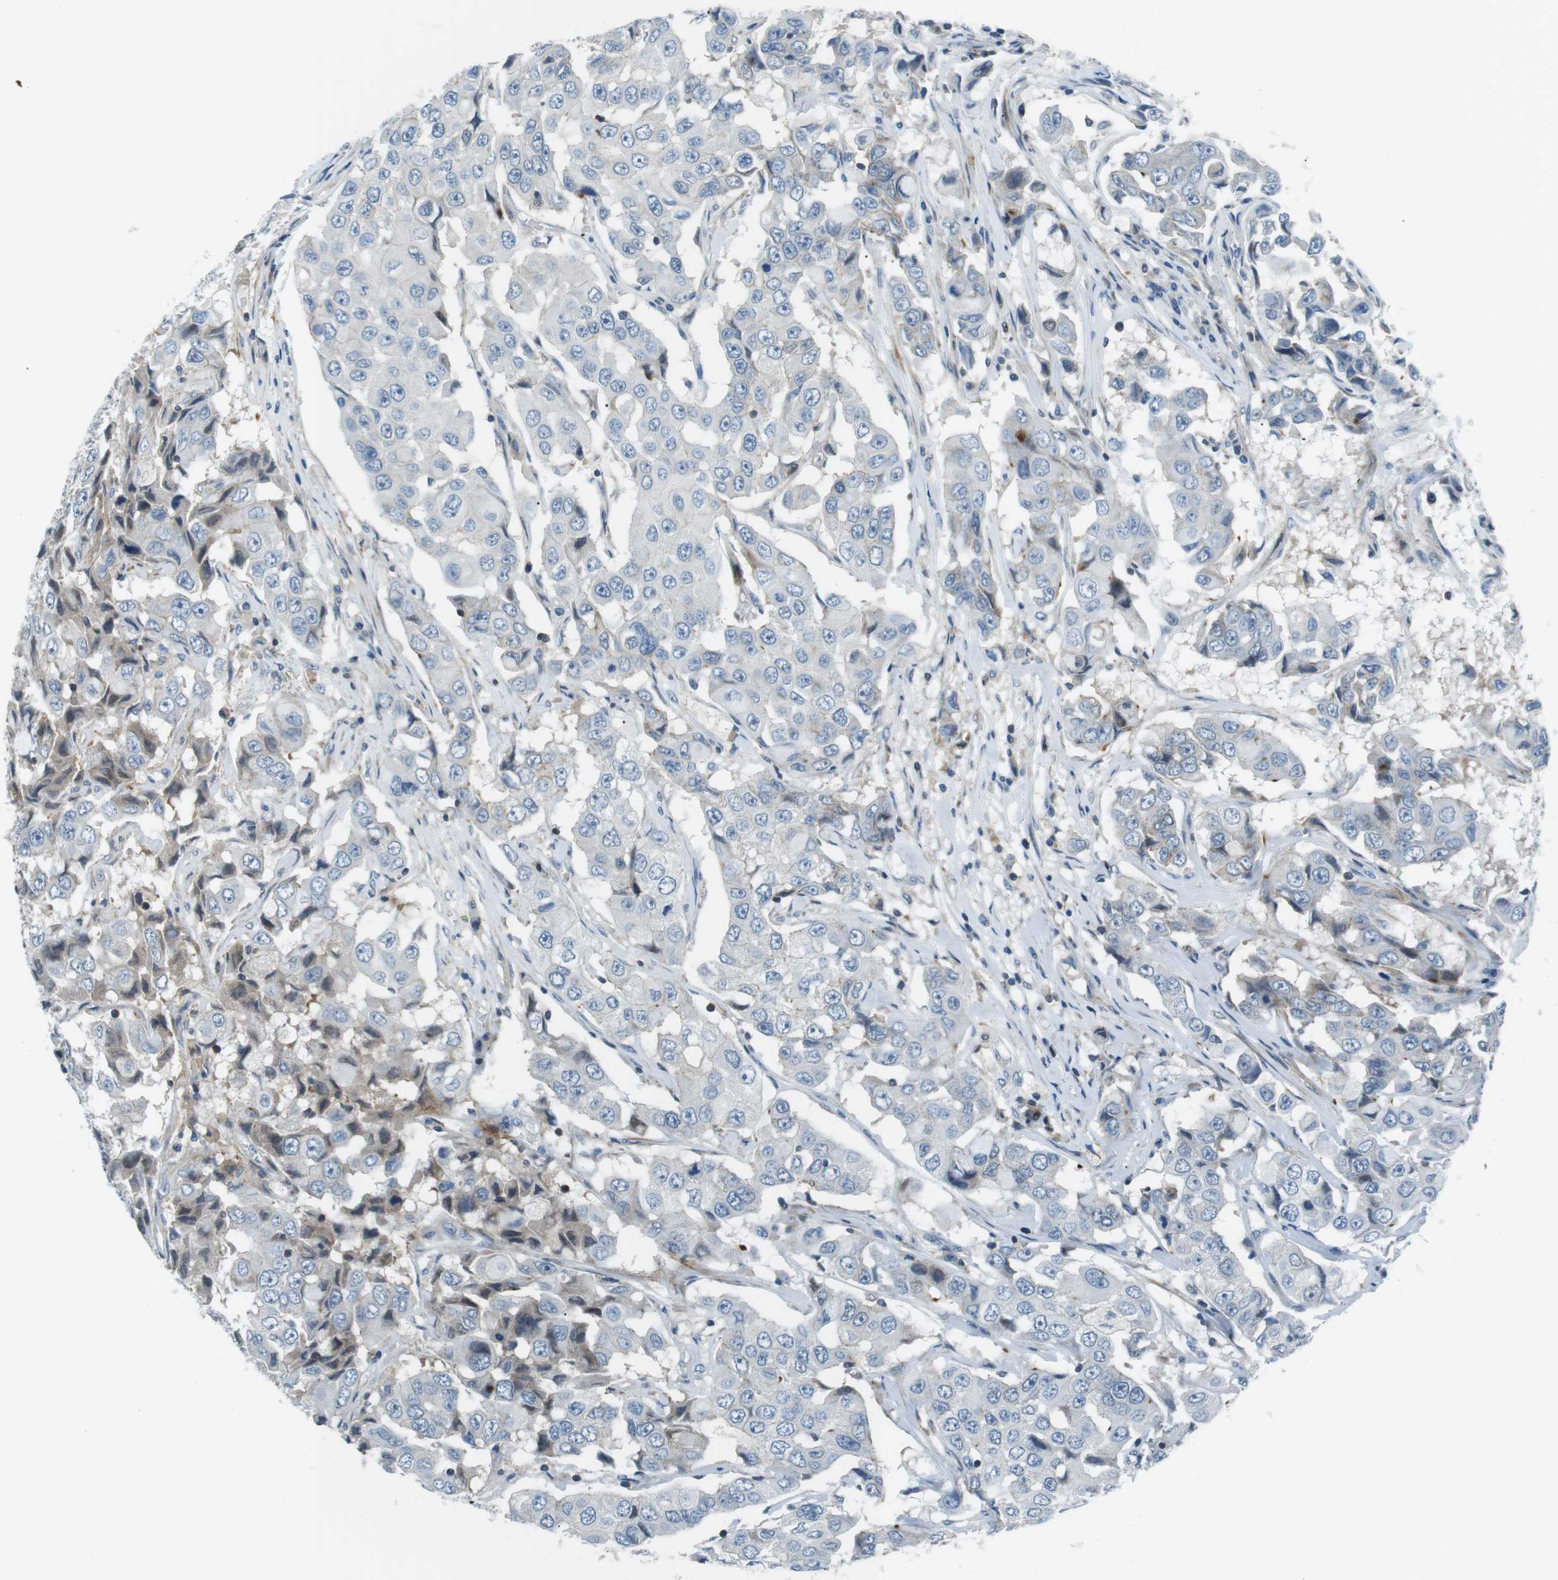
{"staining": {"intensity": "negative", "quantity": "none", "location": "none"}, "tissue": "breast cancer", "cell_type": "Tumor cells", "image_type": "cancer", "snomed": [{"axis": "morphology", "description": "Duct carcinoma"}, {"axis": "topography", "description": "Breast"}], "caption": "IHC image of breast cancer (invasive ductal carcinoma) stained for a protein (brown), which shows no positivity in tumor cells.", "gene": "ARVCF", "patient": {"sex": "female", "age": 27}}